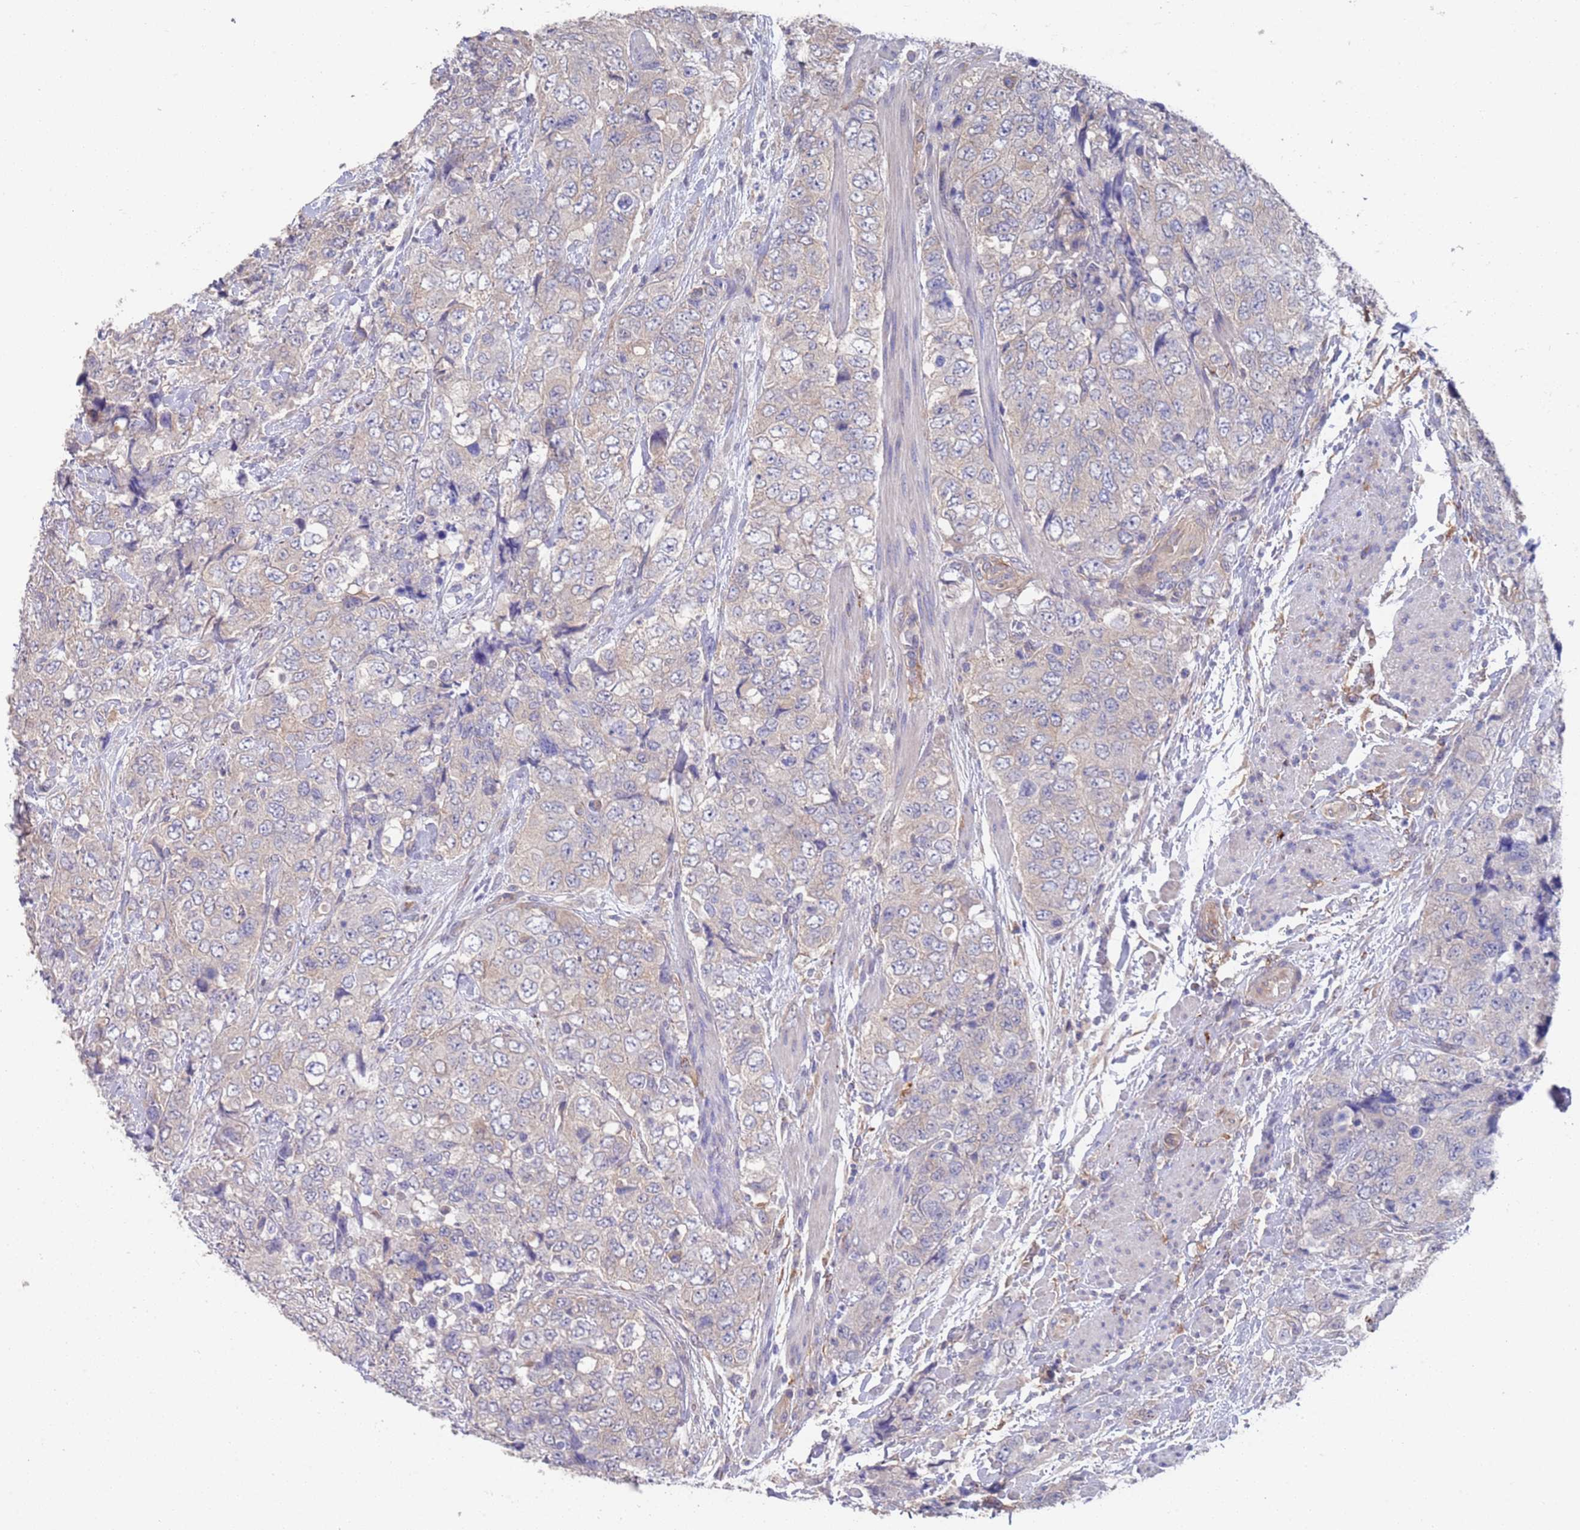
{"staining": {"intensity": "negative", "quantity": "none", "location": "none"}, "tissue": "urothelial cancer", "cell_type": "Tumor cells", "image_type": "cancer", "snomed": [{"axis": "morphology", "description": "Urothelial carcinoma, High grade"}, {"axis": "topography", "description": "Urinary bladder"}], "caption": "This is an immunohistochemistry (IHC) histopathology image of urothelial cancer. There is no expression in tumor cells.", "gene": "ANK2", "patient": {"sex": "female", "age": 78}}